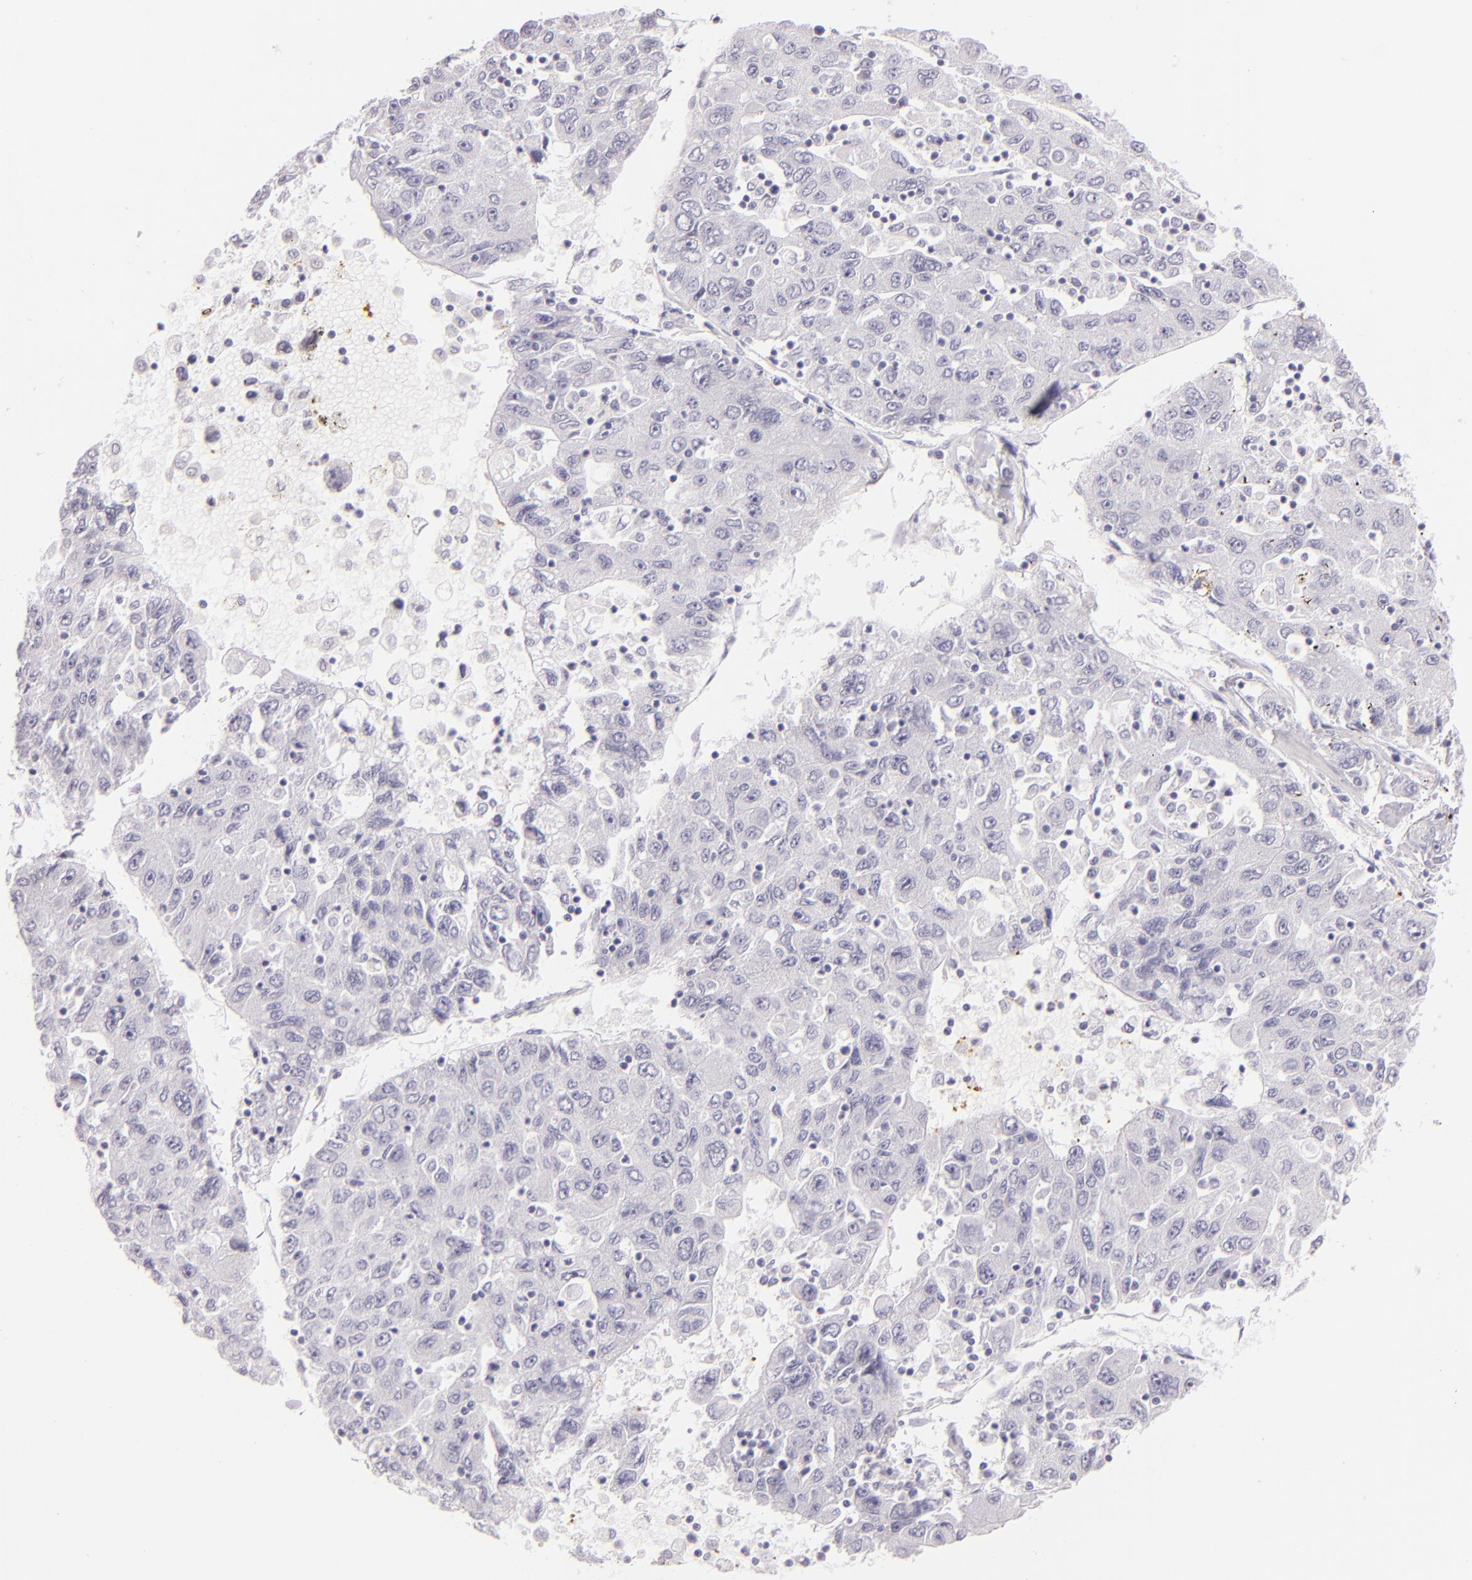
{"staining": {"intensity": "negative", "quantity": "none", "location": "none"}, "tissue": "liver cancer", "cell_type": "Tumor cells", "image_type": "cancer", "snomed": [{"axis": "morphology", "description": "Carcinoma, Hepatocellular, NOS"}, {"axis": "topography", "description": "Liver"}], "caption": "Tumor cells are negative for brown protein staining in liver hepatocellular carcinoma. The staining was performed using DAB to visualize the protein expression in brown, while the nuclei were stained in blue with hematoxylin (Magnification: 20x).", "gene": "SELP", "patient": {"sex": "male", "age": 49}}